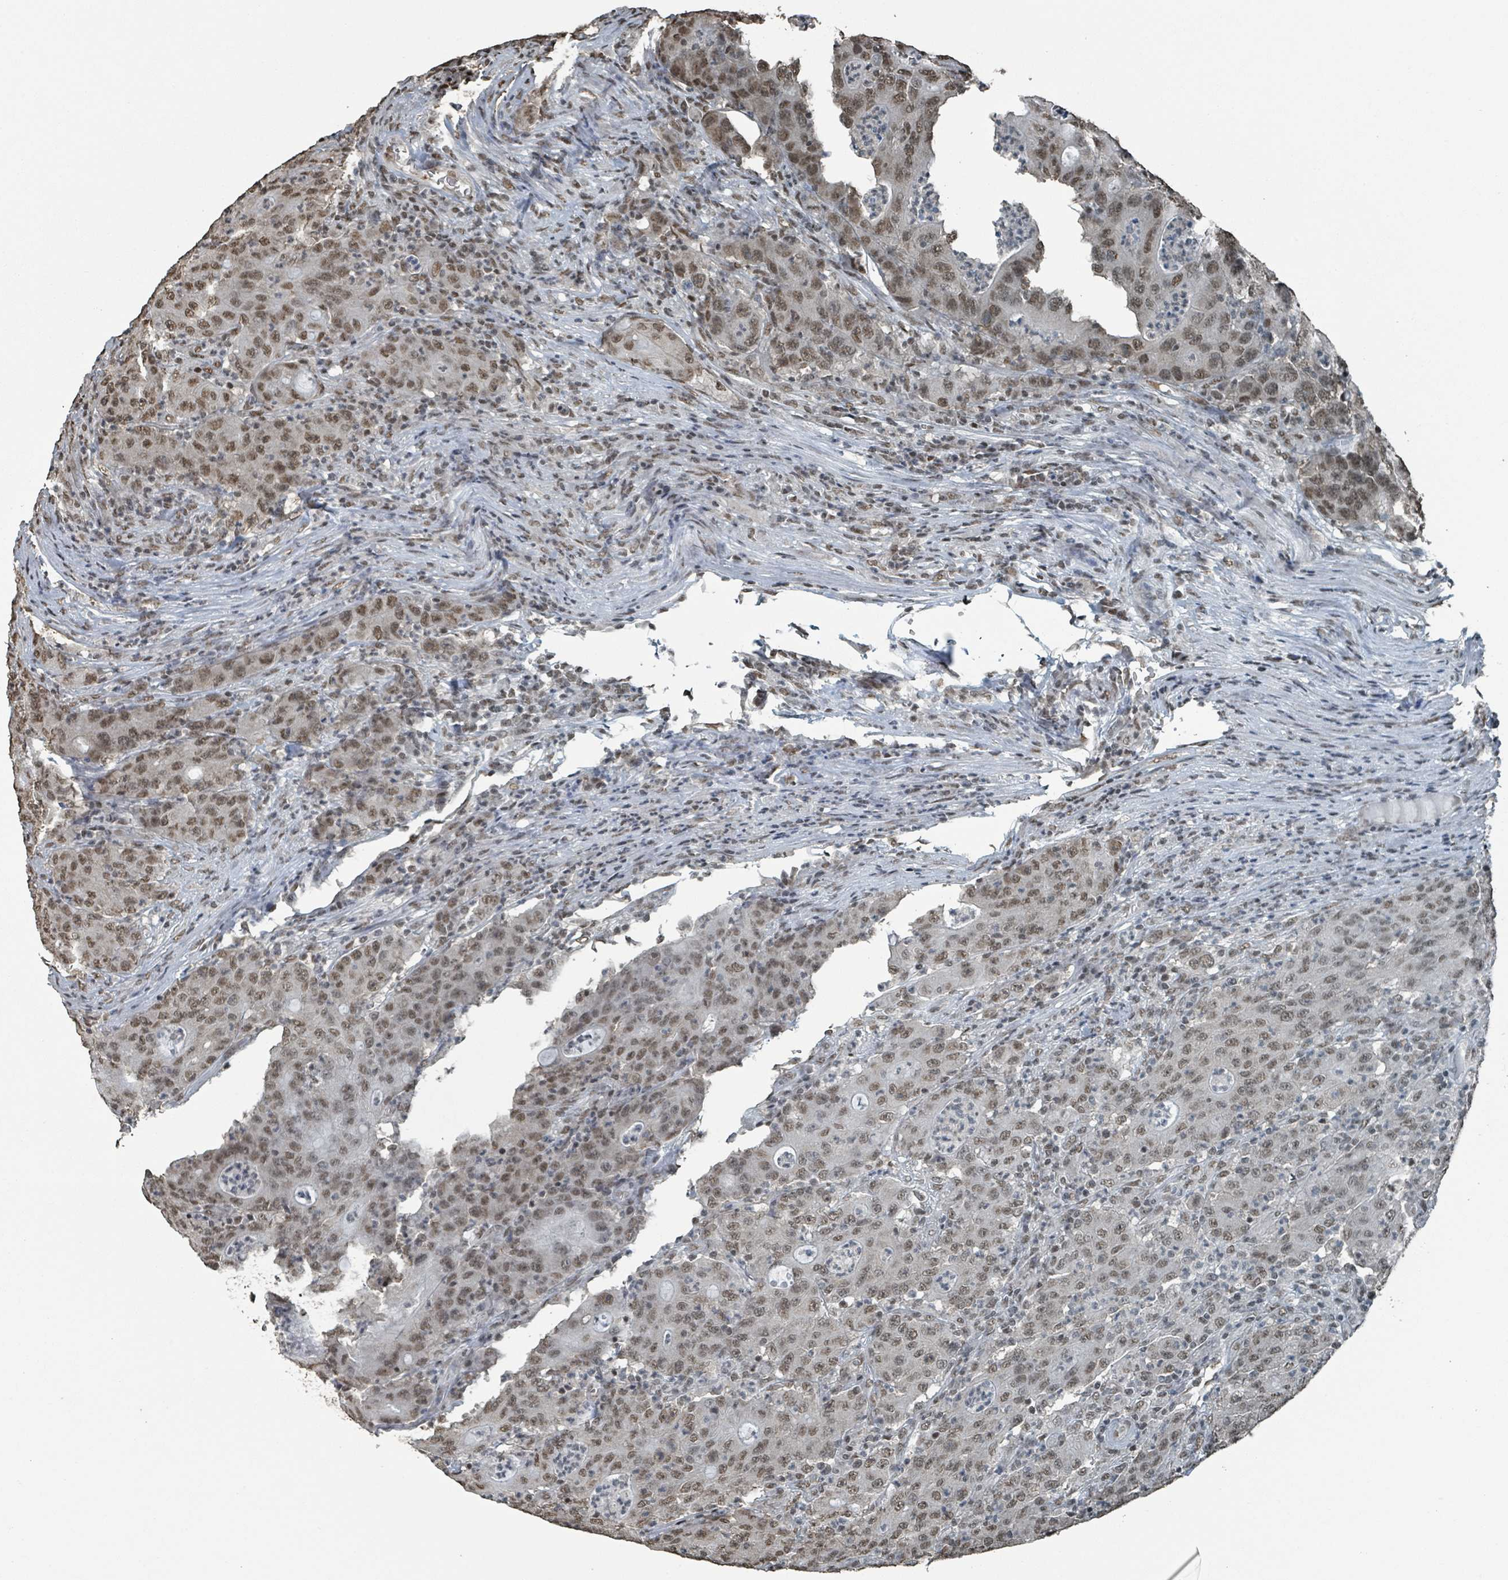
{"staining": {"intensity": "moderate", "quantity": ">75%", "location": "nuclear"}, "tissue": "colorectal cancer", "cell_type": "Tumor cells", "image_type": "cancer", "snomed": [{"axis": "morphology", "description": "Adenocarcinoma, NOS"}, {"axis": "topography", "description": "Colon"}], "caption": "Moderate nuclear expression for a protein is seen in approximately >75% of tumor cells of colorectal cancer using IHC.", "gene": "PHIP", "patient": {"sex": "male", "age": 83}}